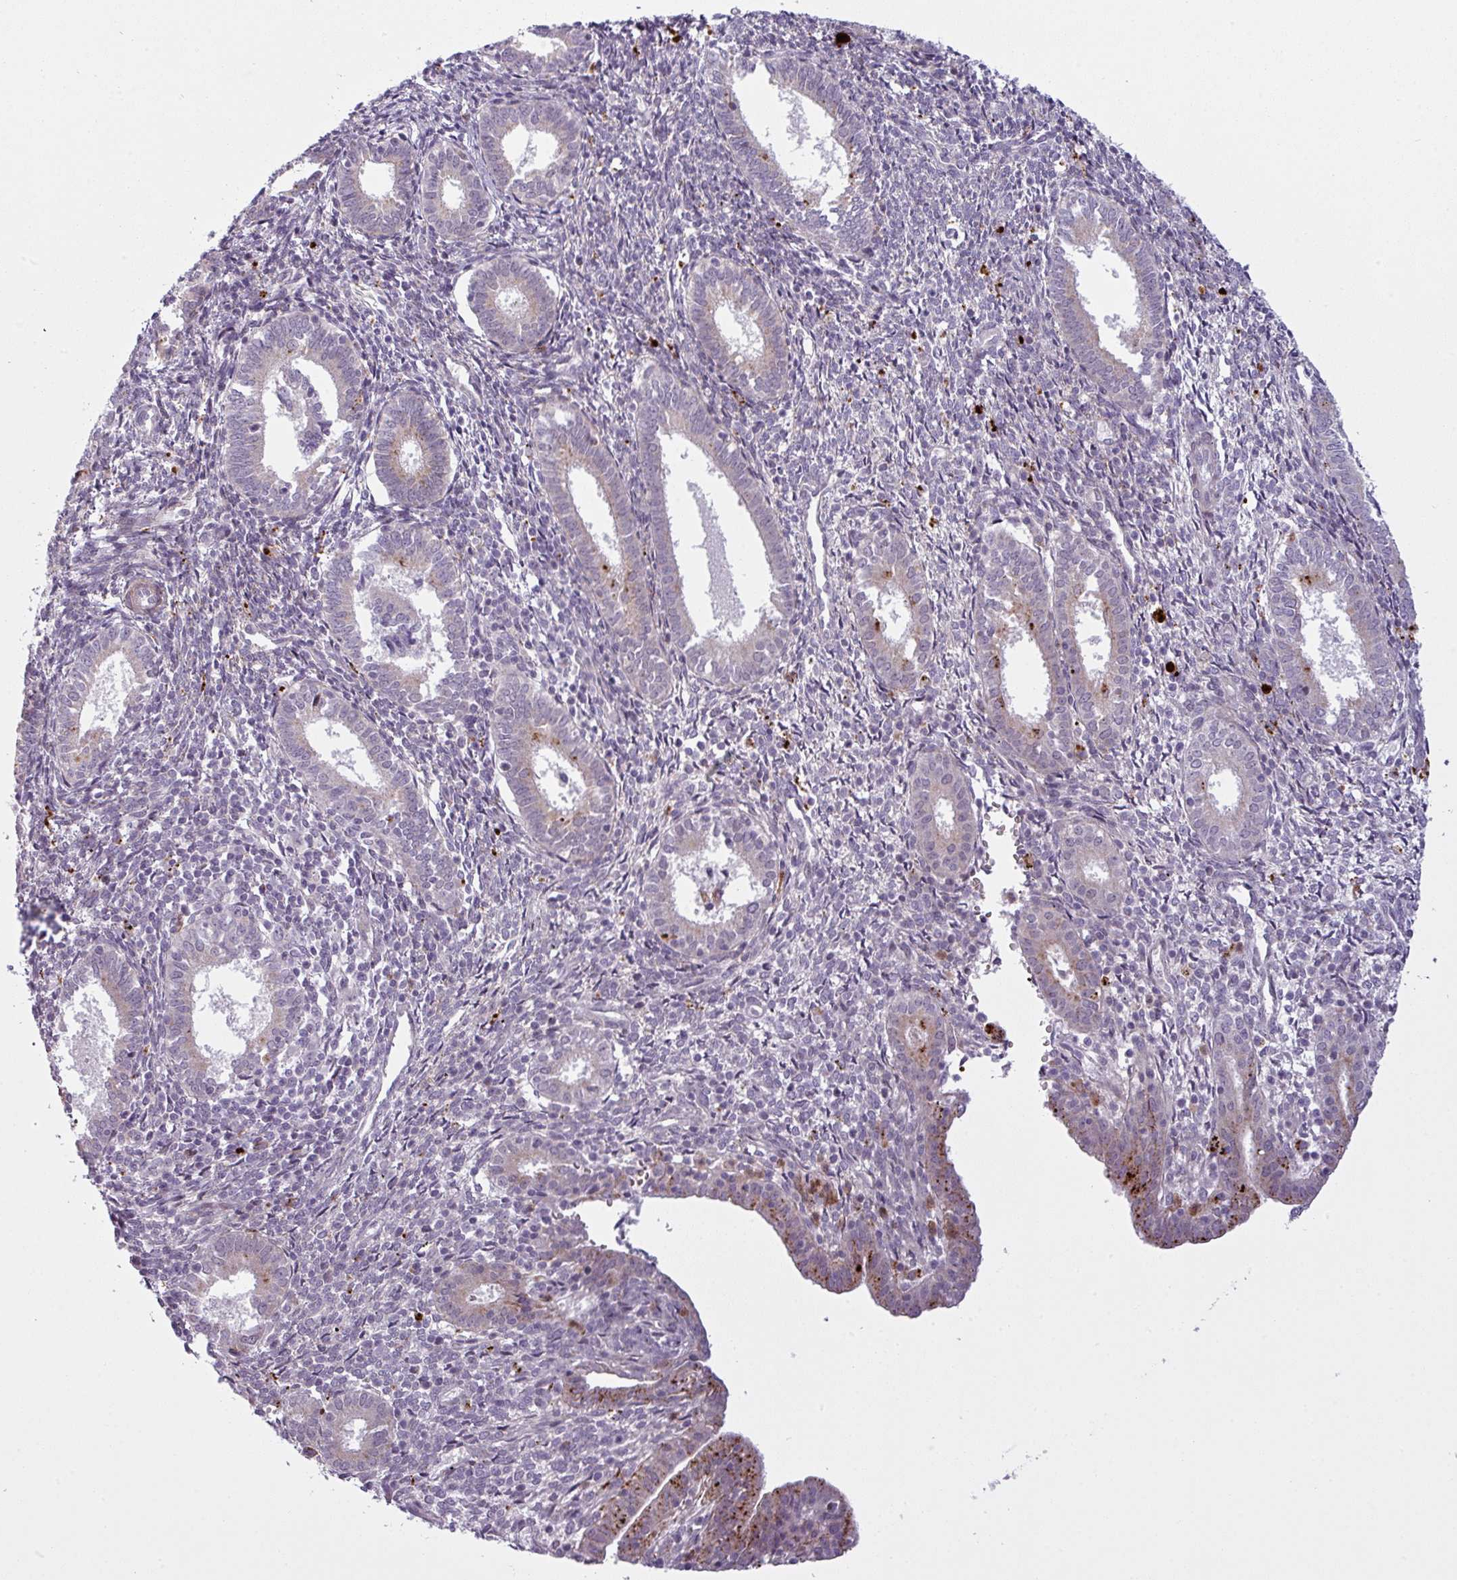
{"staining": {"intensity": "negative", "quantity": "none", "location": "none"}, "tissue": "endometrium", "cell_type": "Cells in endometrial stroma", "image_type": "normal", "snomed": [{"axis": "morphology", "description": "Normal tissue, NOS"}, {"axis": "topography", "description": "Endometrium"}], "caption": "This is an immunohistochemistry (IHC) micrograph of normal human endometrium. There is no positivity in cells in endometrial stroma.", "gene": "MAP7D2", "patient": {"sex": "female", "age": 41}}